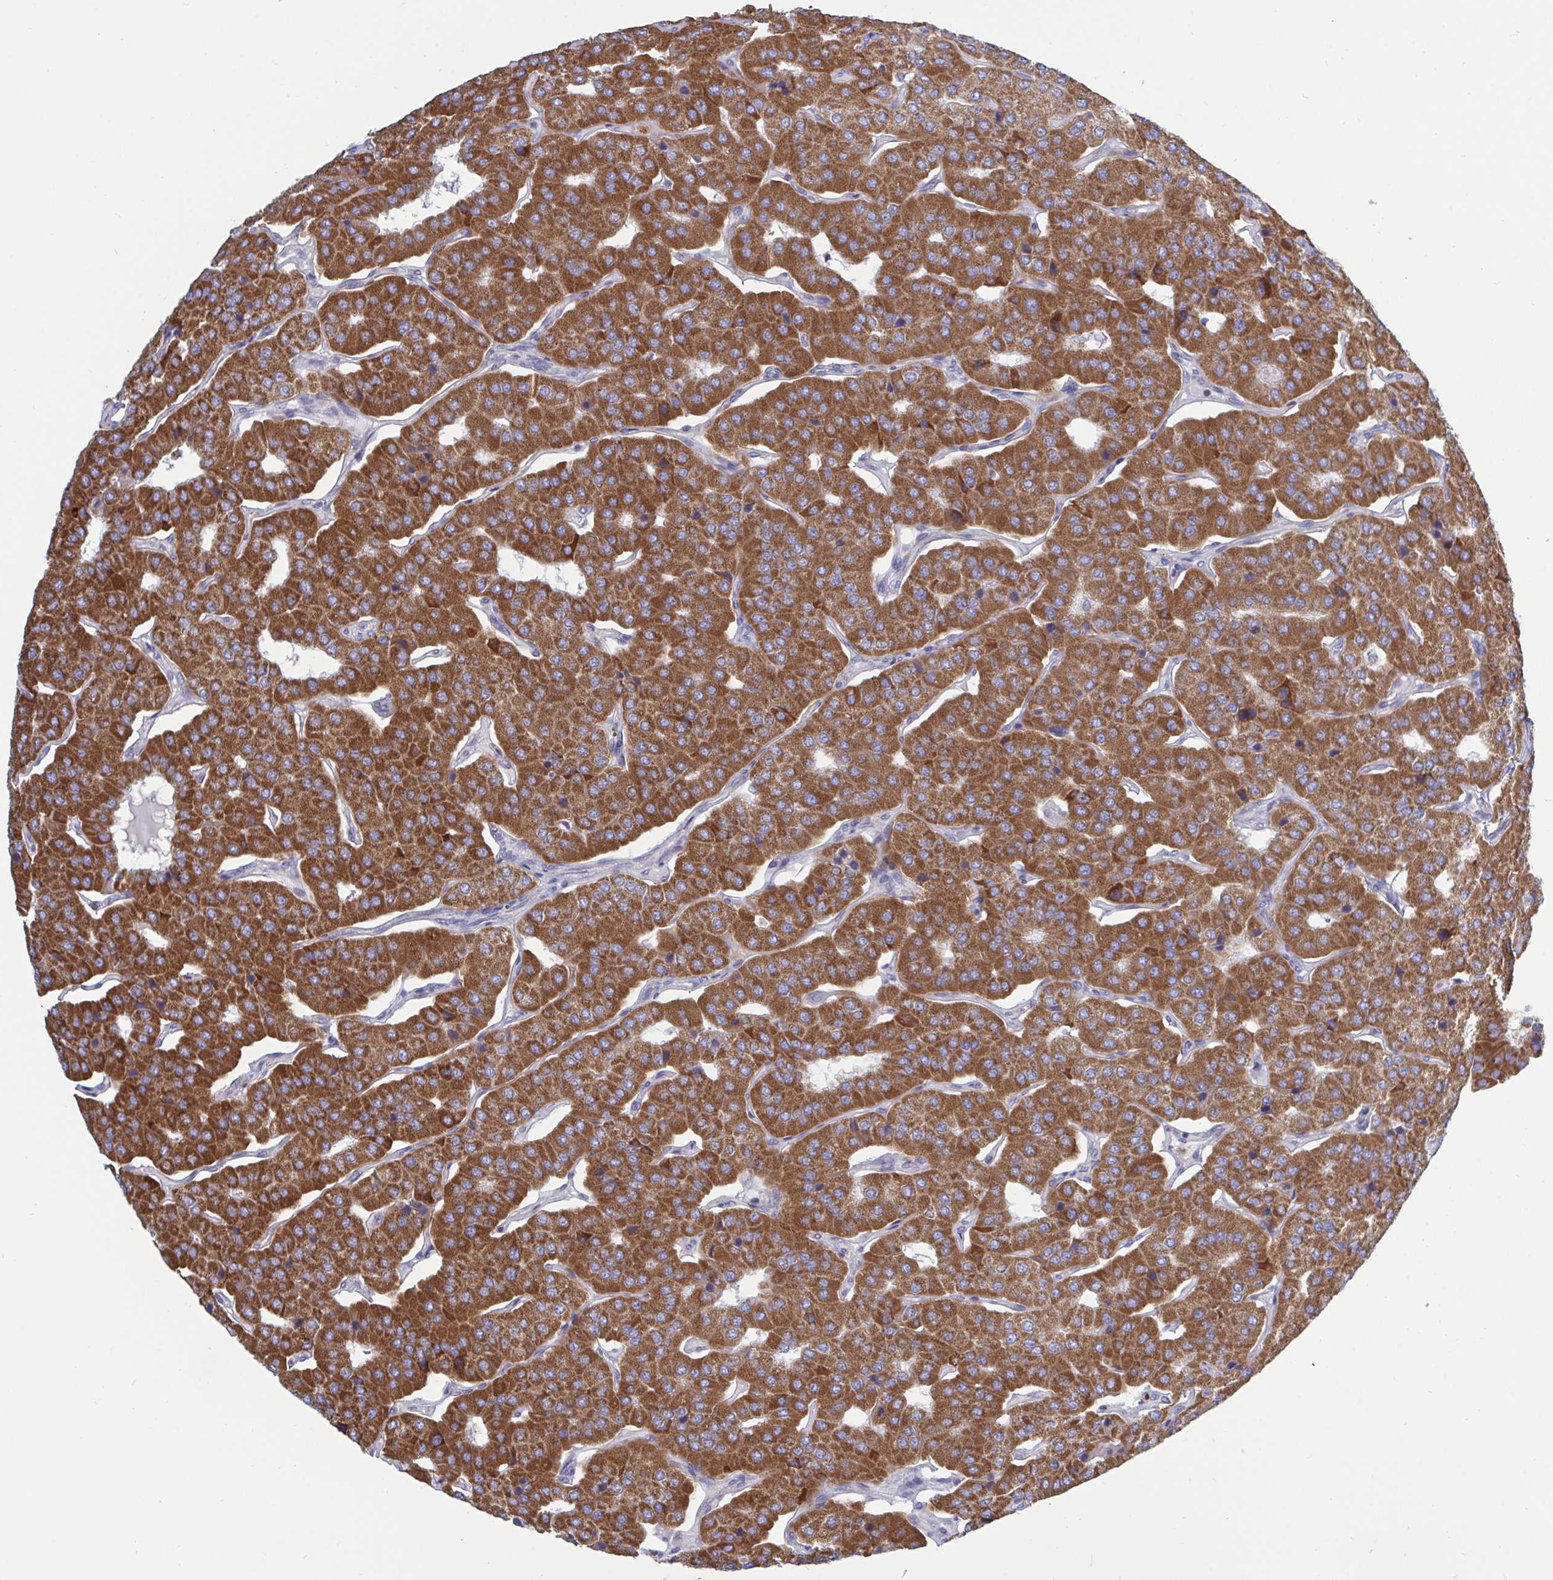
{"staining": {"intensity": "strong", "quantity": ">75%", "location": "cytoplasmic/membranous"}, "tissue": "parathyroid gland", "cell_type": "Glandular cells", "image_type": "normal", "snomed": [{"axis": "morphology", "description": "Normal tissue, NOS"}, {"axis": "morphology", "description": "Adenoma, NOS"}, {"axis": "topography", "description": "Parathyroid gland"}], "caption": "Immunohistochemical staining of unremarkable parathyroid gland exhibits strong cytoplasmic/membranous protein expression in about >75% of glandular cells.", "gene": "HSPE1", "patient": {"sex": "female", "age": 86}}